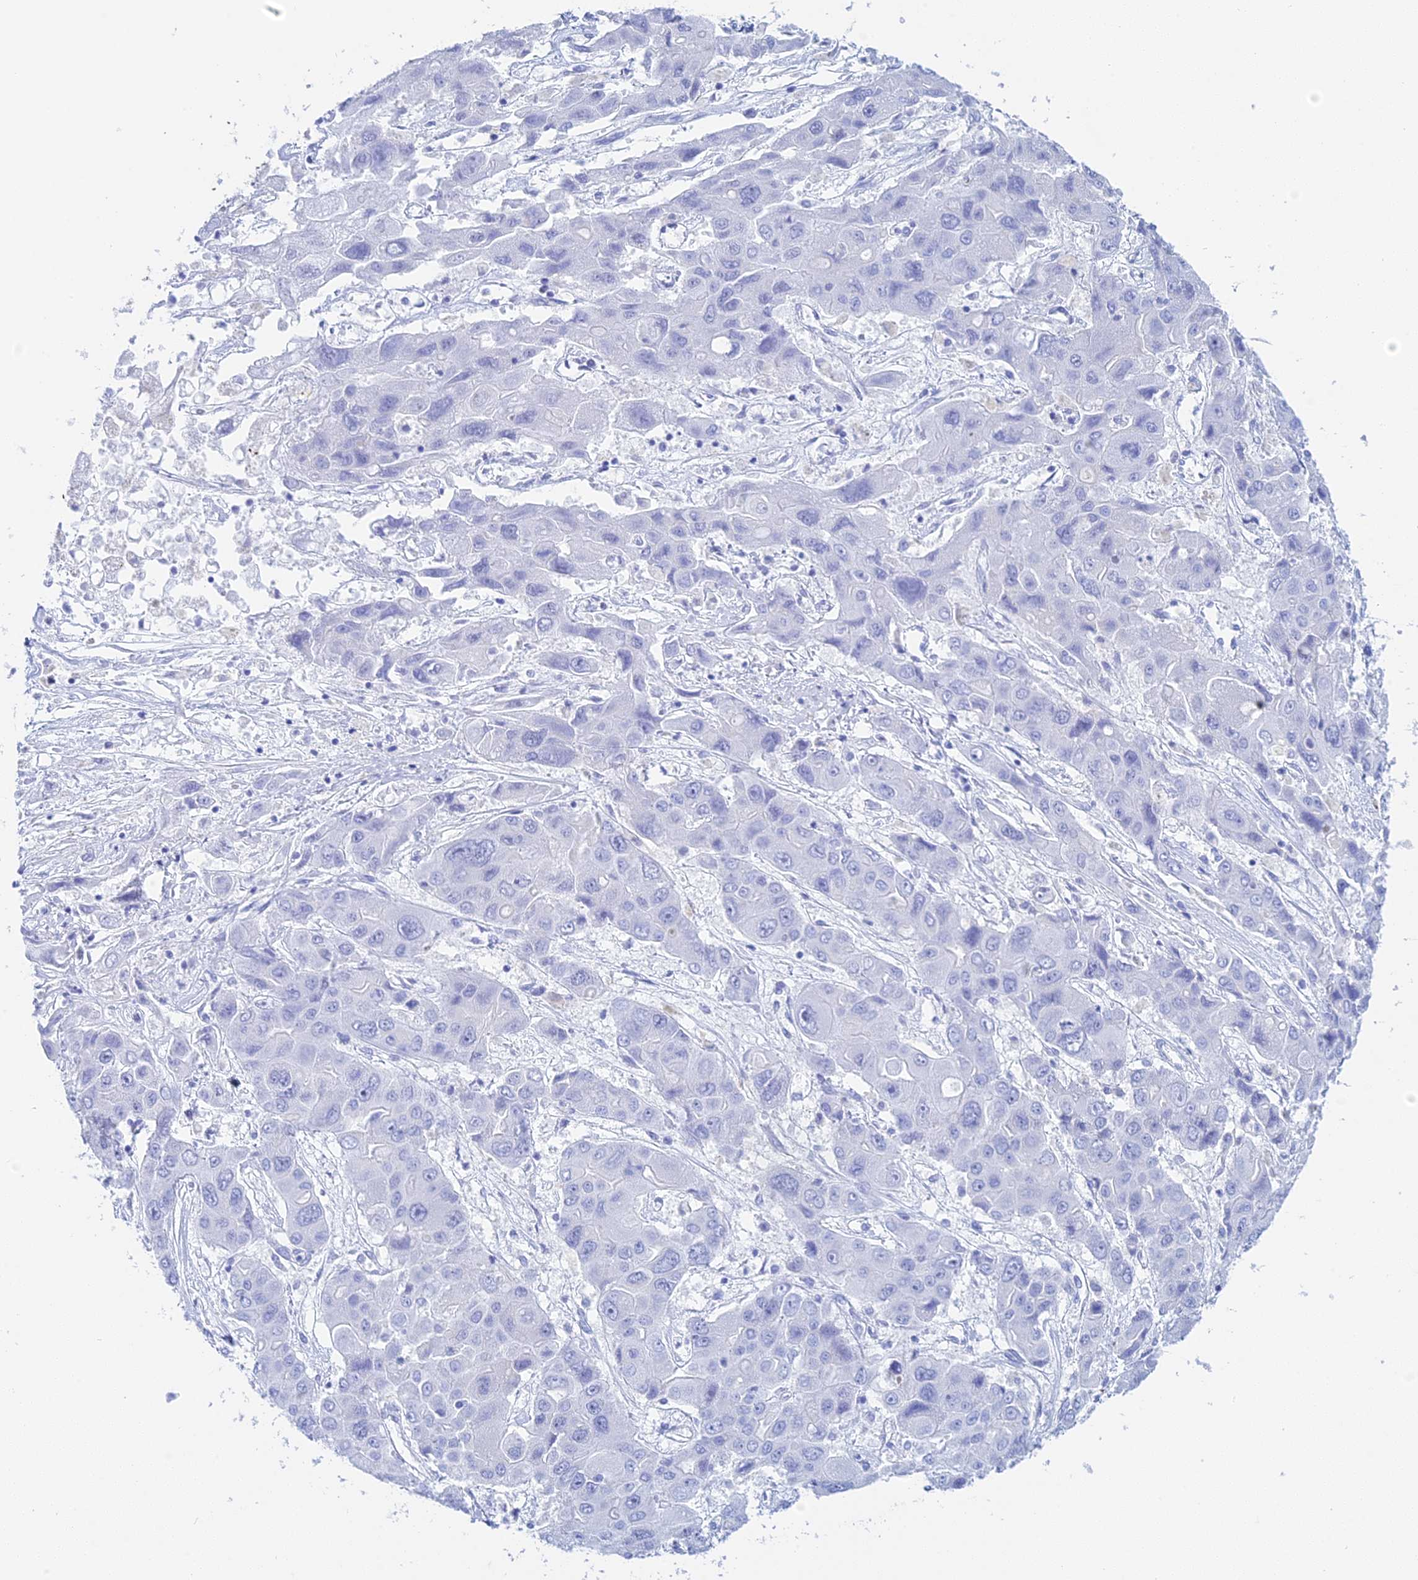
{"staining": {"intensity": "negative", "quantity": "none", "location": "none"}, "tissue": "liver cancer", "cell_type": "Tumor cells", "image_type": "cancer", "snomed": [{"axis": "morphology", "description": "Cholangiocarcinoma"}, {"axis": "topography", "description": "Liver"}], "caption": "Tumor cells are negative for brown protein staining in liver cancer. (Stains: DAB (3,3'-diaminobenzidine) immunohistochemistry with hematoxylin counter stain, Microscopy: brightfield microscopy at high magnification).", "gene": "TEX101", "patient": {"sex": "male", "age": 67}}